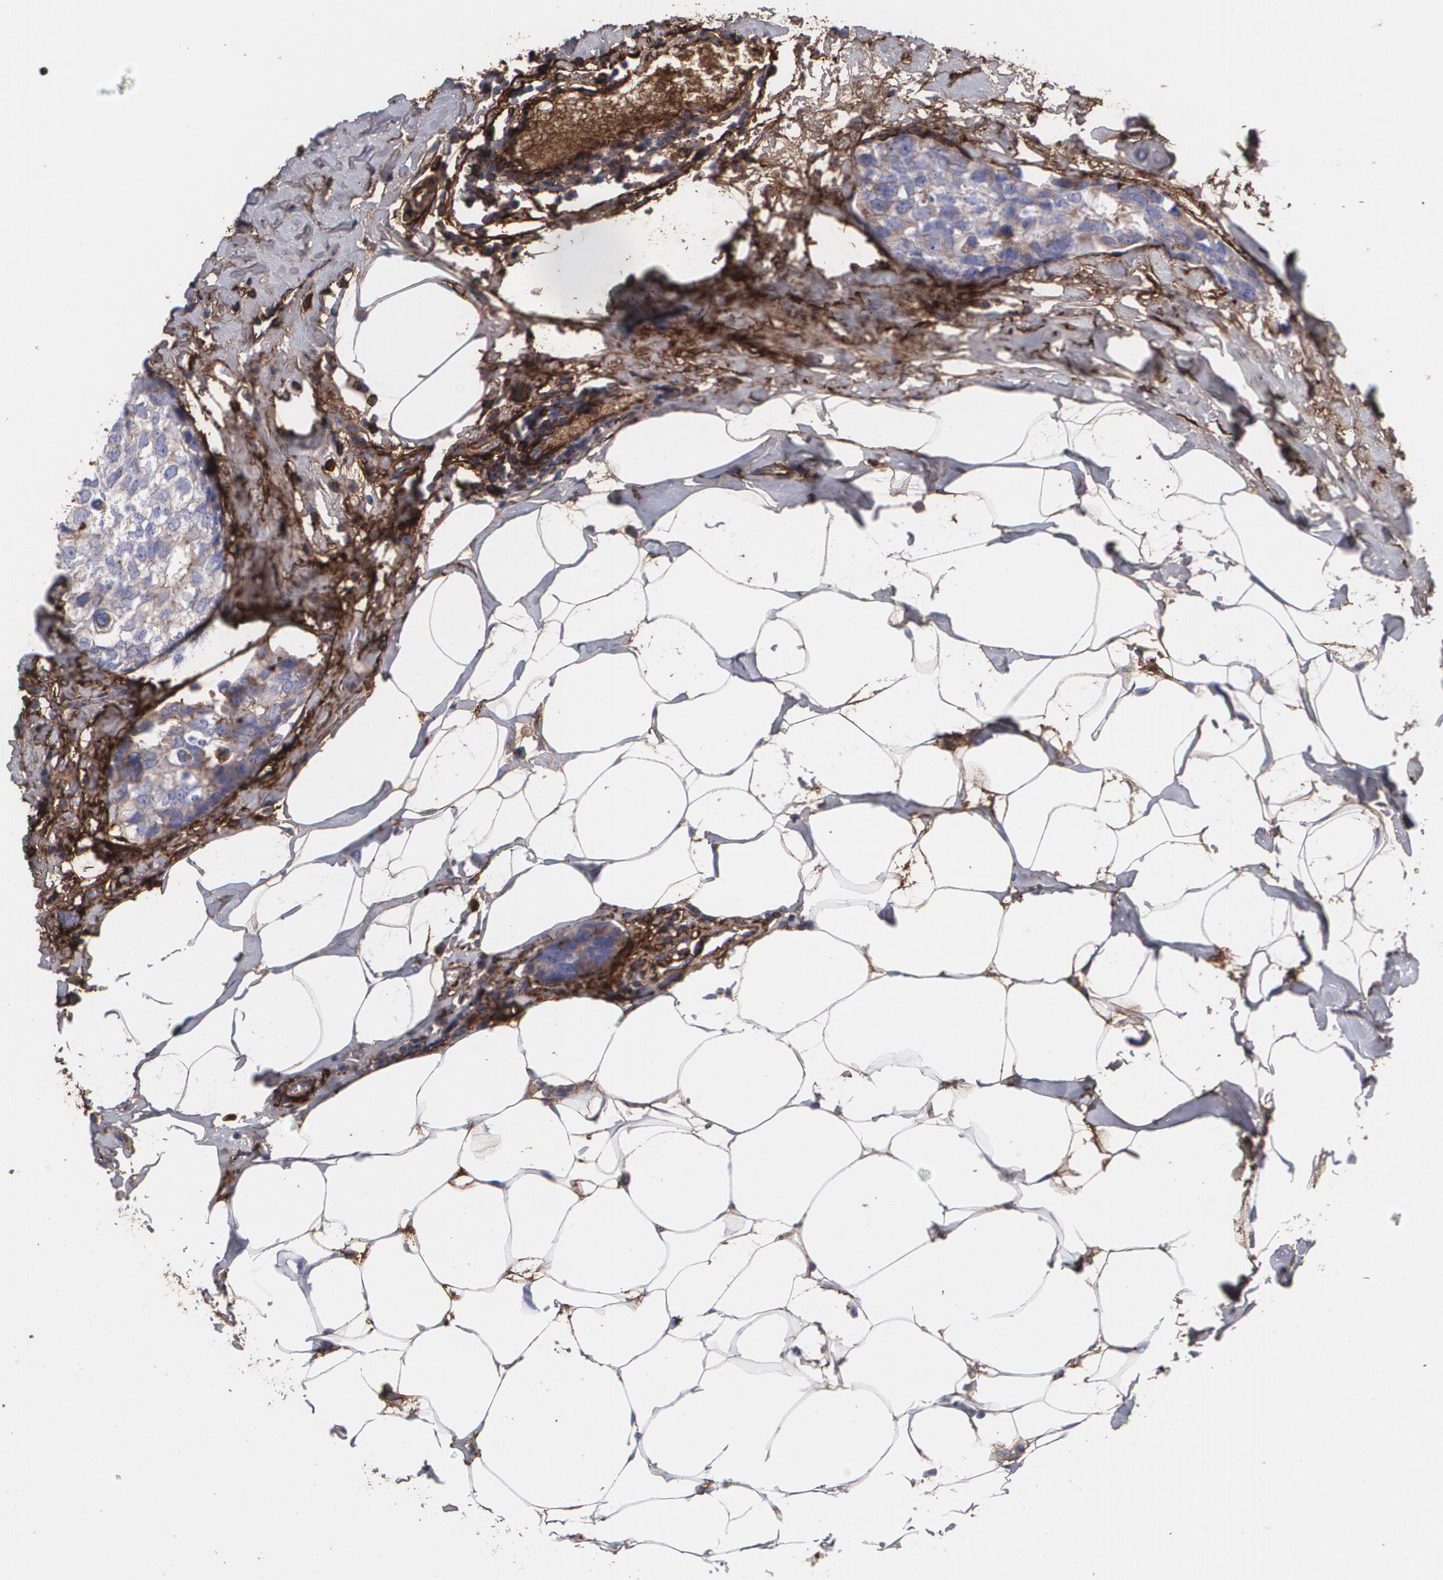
{"staining": {"intensity": "weak", "quantity": "25%-75%", "location": "cytoplasmic/membranous"}, "tissue": "breast cancer", "cell_type": "Tumor cells", "image_type": "cancer", "snomed": [{"axis": "morphology", "description": "Normal tissue, NOS"}, {"axis": "morphology", "description": "Duct carcinoma"}, {"axis": "topography", "description": "Breast"}], "caption": "Approximately 25%-75% of tumor cells in human breast invasive ductal carcinoma exhibit weak cytoplasmic/membranous protein positivity as visualized by brown immunohistochemical staining.", "gene": "FBLN1", "patient": {"sex": "female", "age": 50}}